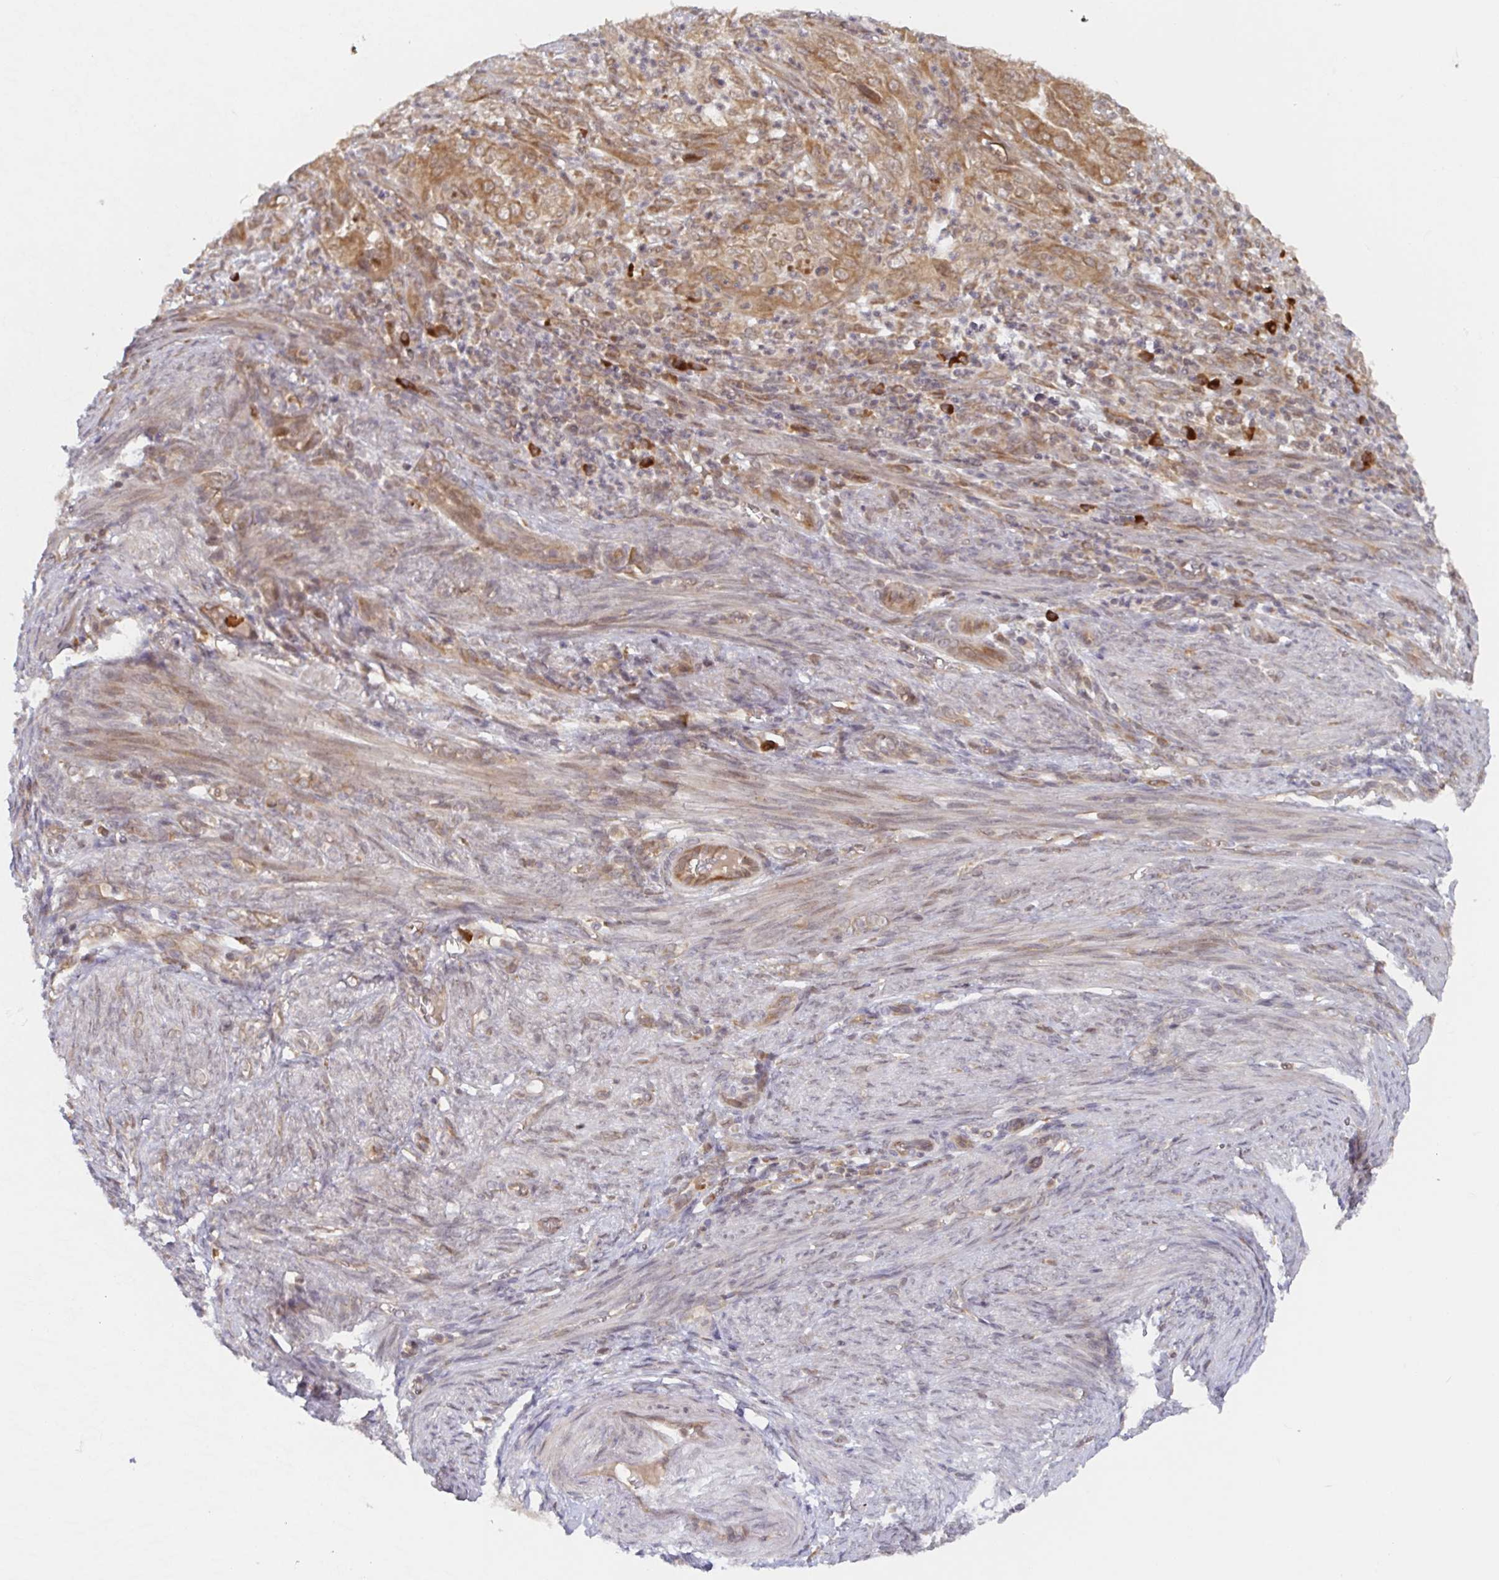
{"staining": {"intensity": "moderate", "quantity": ">75%", "location": "cytoplasmic/membranous"}, "tissue": "endometrial cancer", "cell_type": "Tumor cells", "image_type": "cancer", "snomed": [{"axis": "morphology", "description": "Adenocarcinoma, NOS"}, {"axis": "topography", "description": "Endometrium"}], "caption": "The photomicrograph shows staining of endometrial adenocarcinoma, revealing moderate cytoplasmic/membranous protein positivity (brown color) within tumor cells.", "gene": "ALG1", "patient": {"sex": "female", "age": 51}}